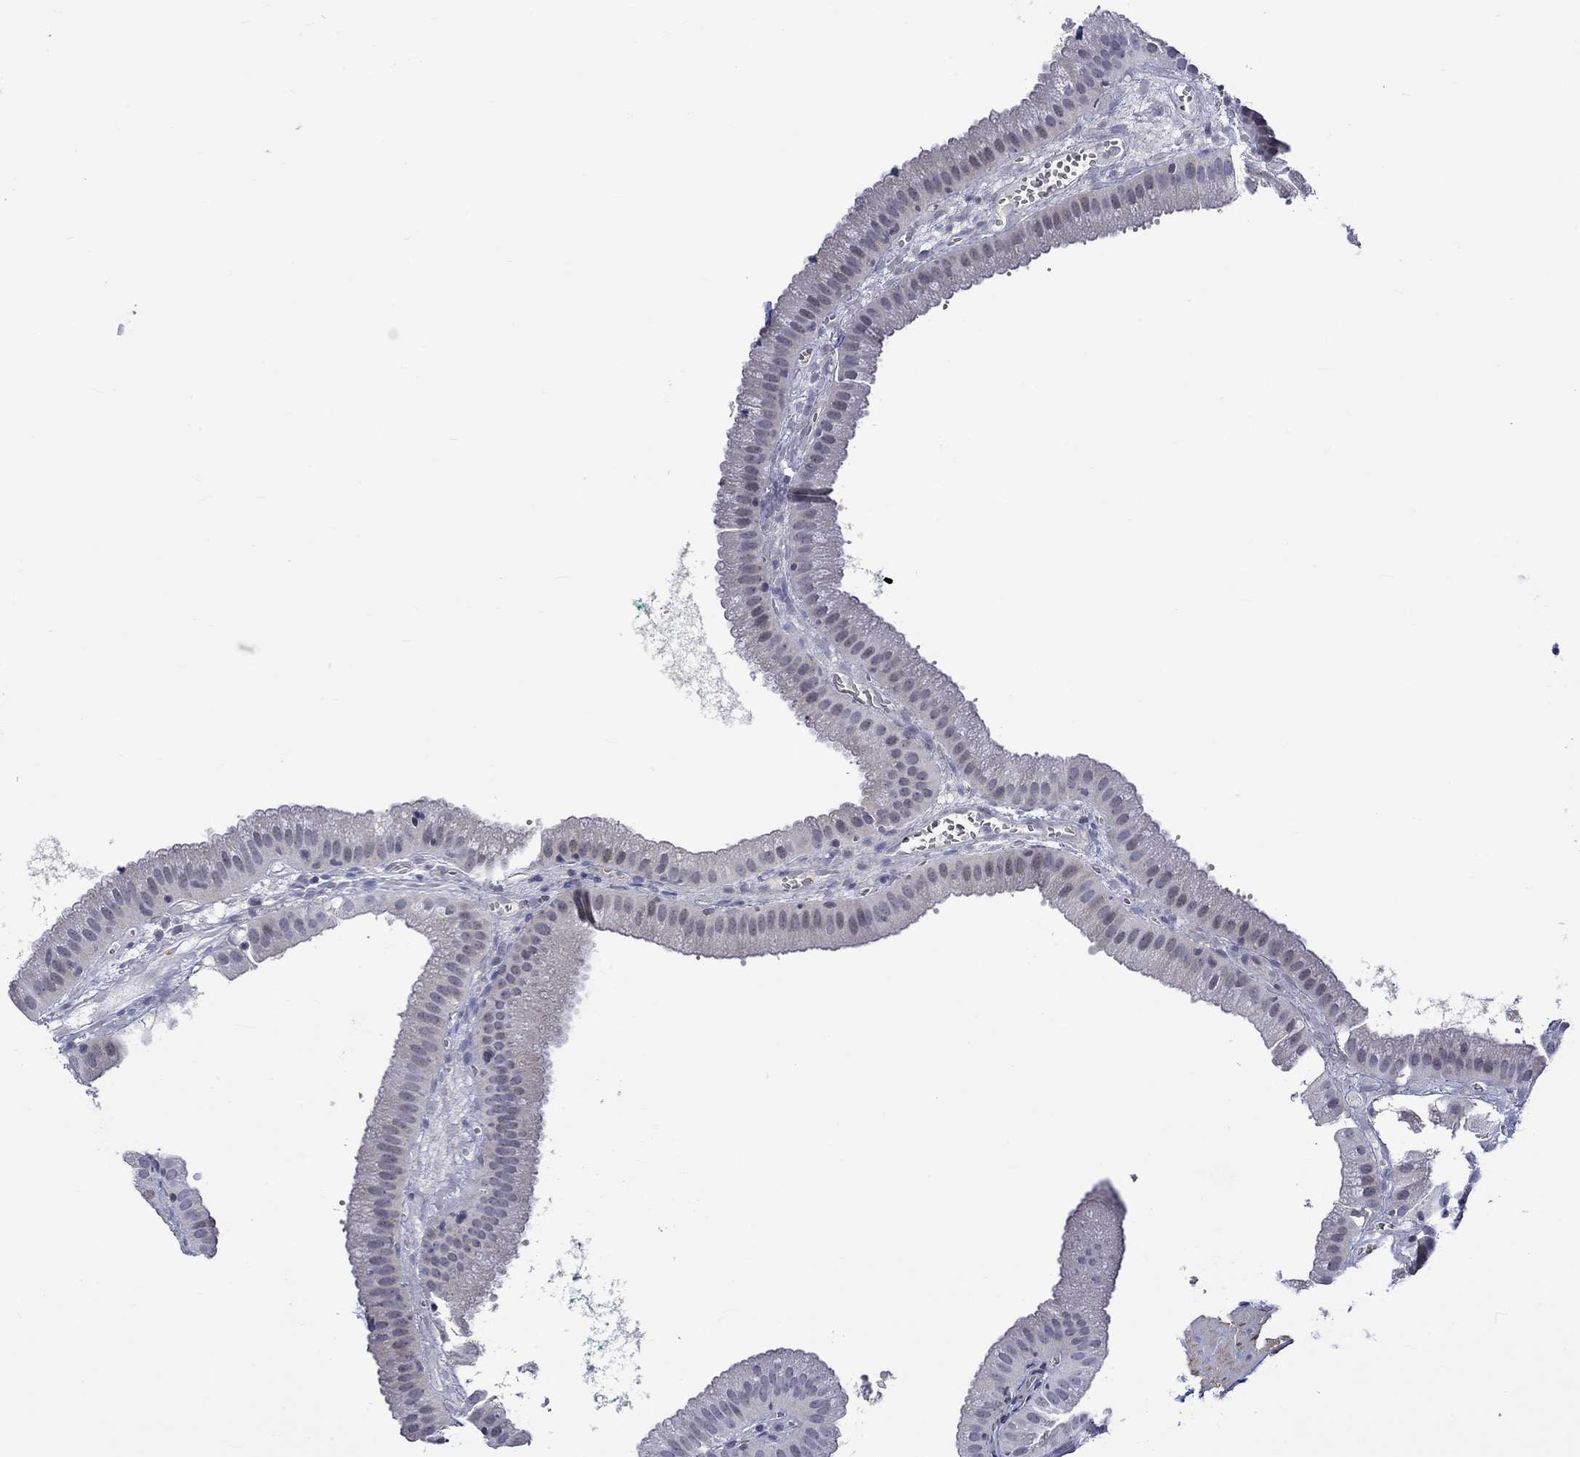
{"staining": {"intensity": "negative", "quantity": "none", "location": "none"}, "tissue": "gallbladder", "cell_type": "Glandular cells", "image_type": "normal", "snomed": [{"axis": "morphology", "description": "Normal tissue, NOS"}, {"axis": "topography", "description": "Gallbladder"}], "caption": "High power microscopy micrograph of an immunohistochemistry (IHC) micrograph of unremarkable gallbladder, revealing no significant expression in glandular cells.", "gene": "CRYAB", "patient": {"sex": "male", "age": 67}}